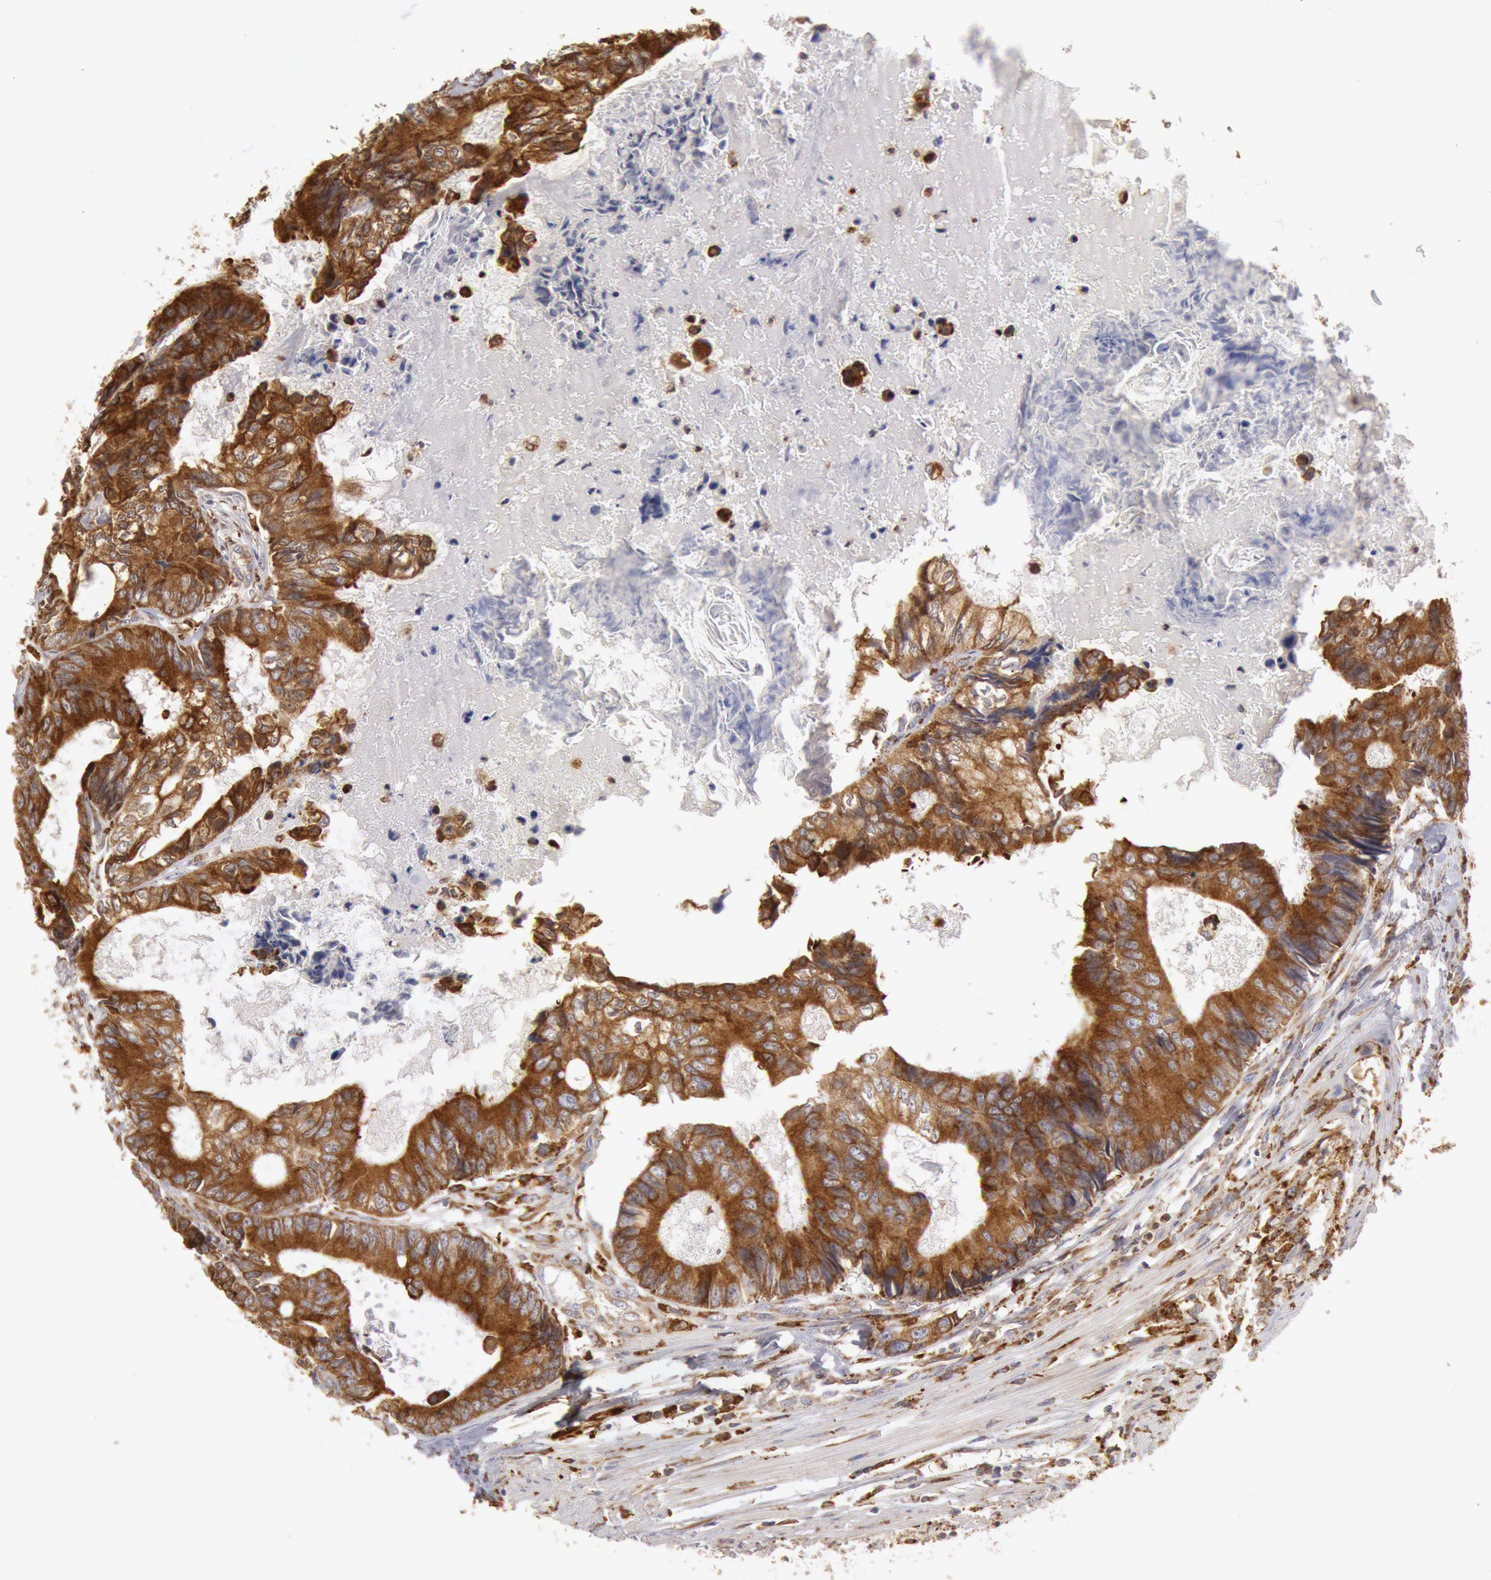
{"staining": {"intensity": "strong", "quantity": ">75%", "location": "cytoplasmic/membranous"}, "tissue": "colorectal cancer", "cell_type": "Tumor cells", "image_type": "cancer", "snomed": [{"axis": "morphology", "description": "Adenocarcinoma, NOS"}, {"axis": "topography", "description": "Rectum"}], "caption": "Colorectal adenocarcinoma stained with a protein marker exhibits strong staining in tumor cells.", "gene": "ERP44", "patient": {"sex": "female", "age": 98}}